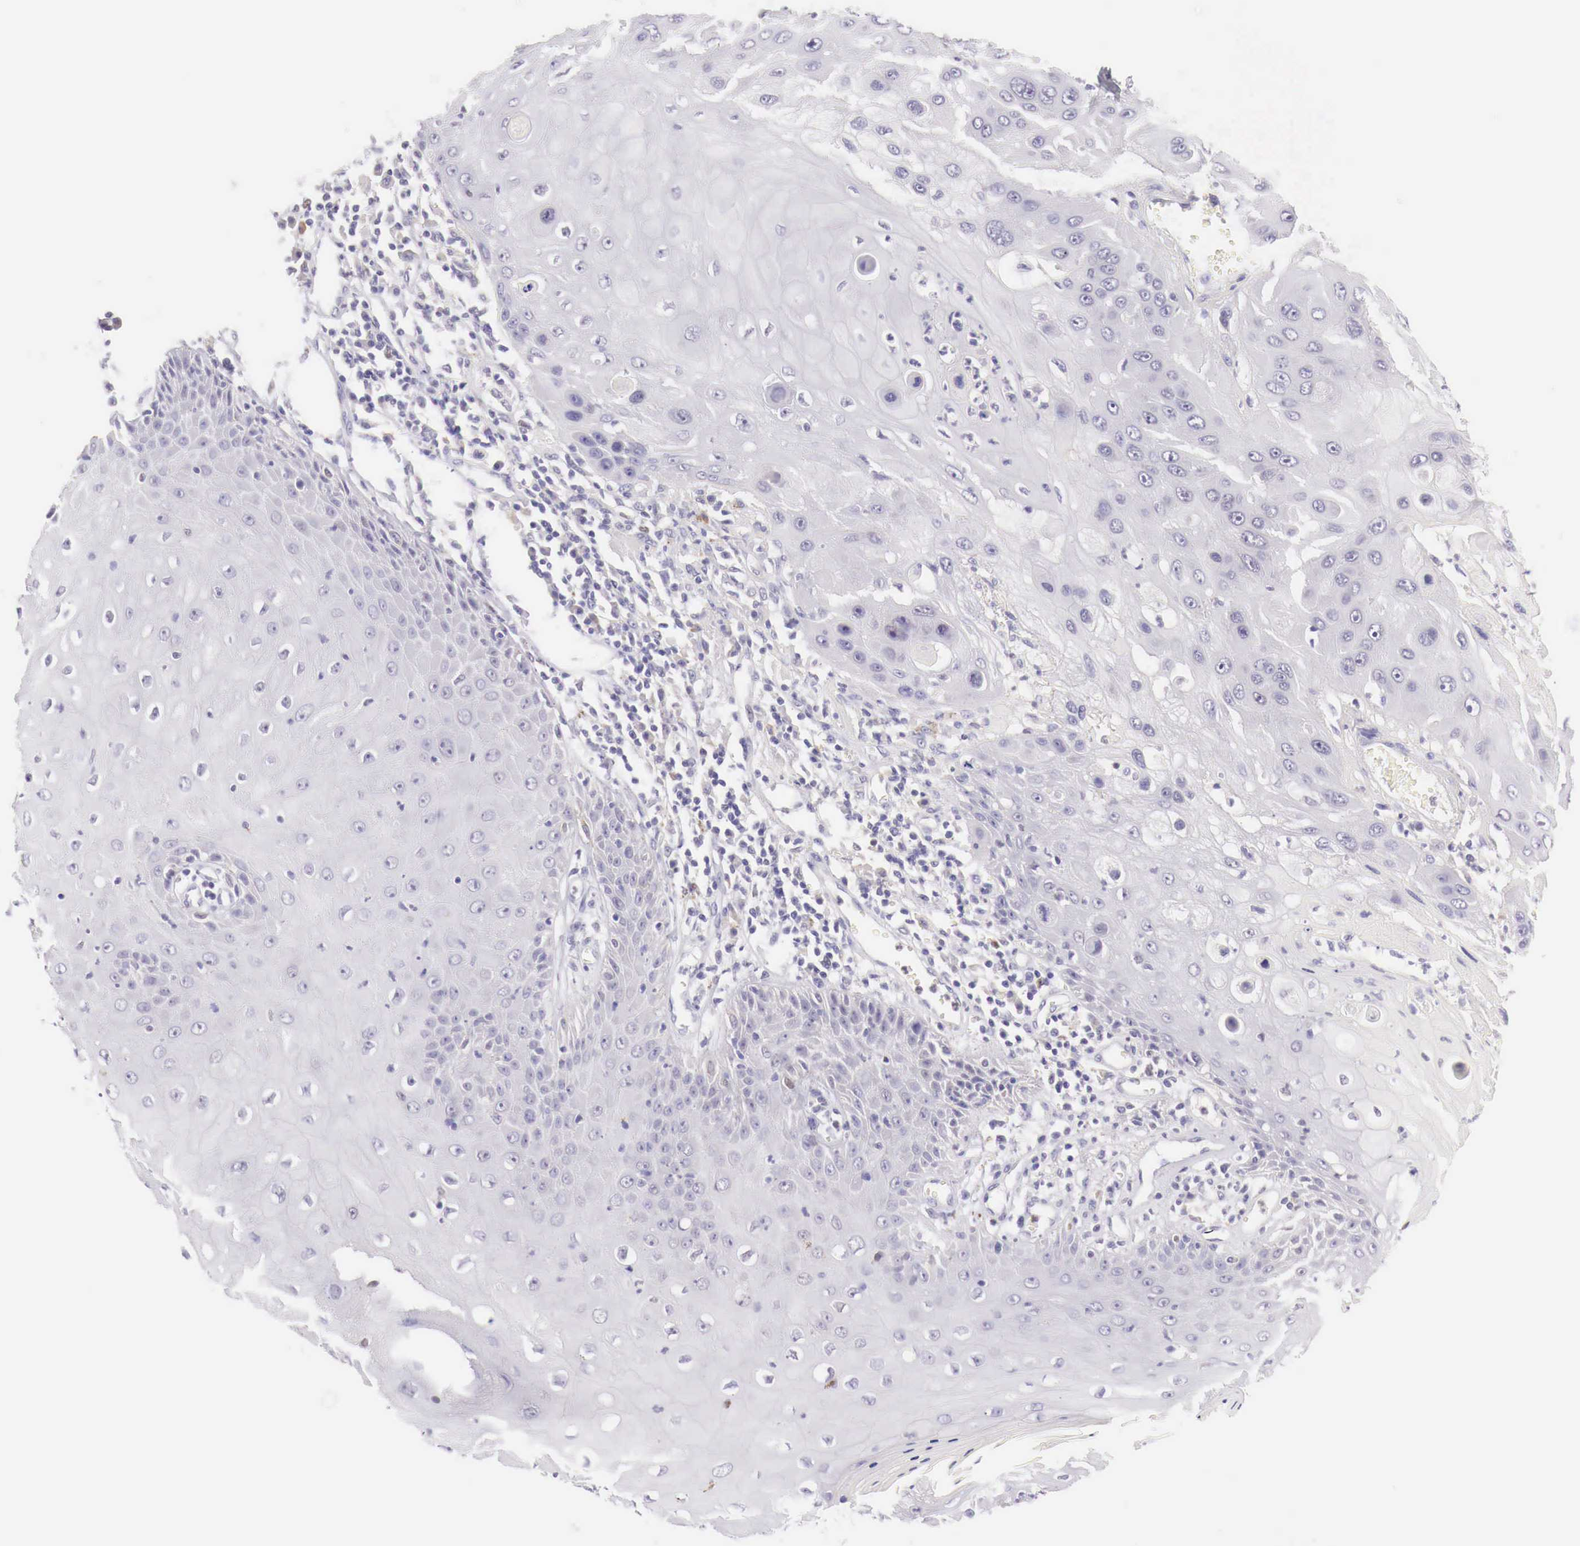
{"staining": {"intensity": "negative", "quantity": "none", "location": "none"}, "tissue": "skin cancer", "cell_type": "Tumor cells", "image_type": "cancer", "snomed": [{"axis": "morphology", "description": "Squamous cell carcinoma, NOS"}, {"axis": "topography", "description": "Skin"}, {"axis": "topography", "description": "Anal"}], "caption": "Tumor cells are negative for protein expression in human squamous cell carcinoma (skin). (DAB IHC, high magnification).", "gene": "BCL6", "patient": {"sex": "male", "age": 61}}